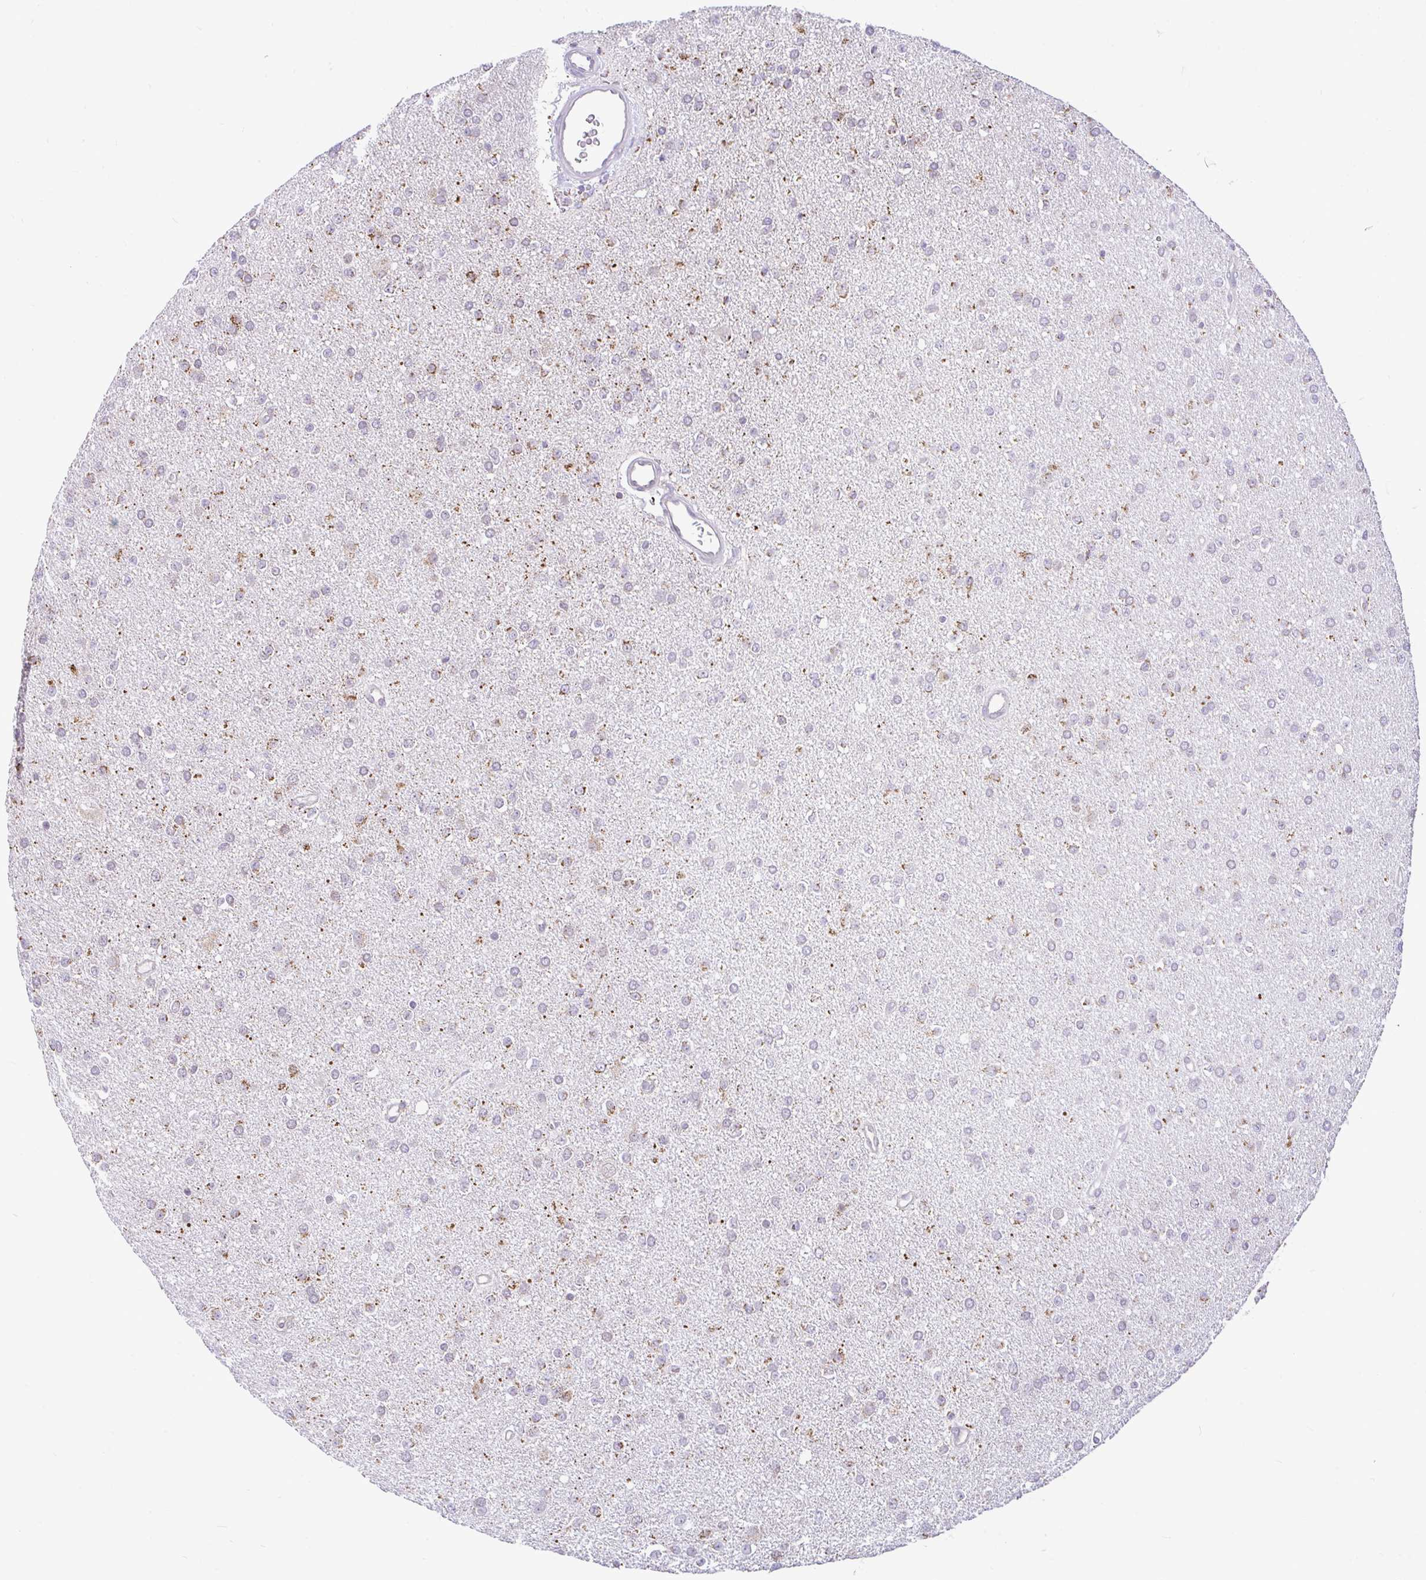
{"staining": {"intensity": "moderate", "quantity": "<25%", "location": "cytoplasmic/membranous"}, "tissue": "glioma", "cell_type": "Tumor cells", "image_type": "cancer", "snomed": [{"axis": "morphology", "description": "Glioma, malignant, Low grade"}, {"axis": "topography", "description": "Brain"}], "caption": "Immunohistochemistry (IHC) histopathology image of neoplastic tissue: glioma stained using immunohistochemistry (IHC) reveals low levels of moderate protein expression localized specifically in the cytoplasmic/membranous of tumor cells, appearing as a cytoplasmic/membranous brown color.", "gene": "PYCR2", "patient": {"sex": "female", "age": 34}}